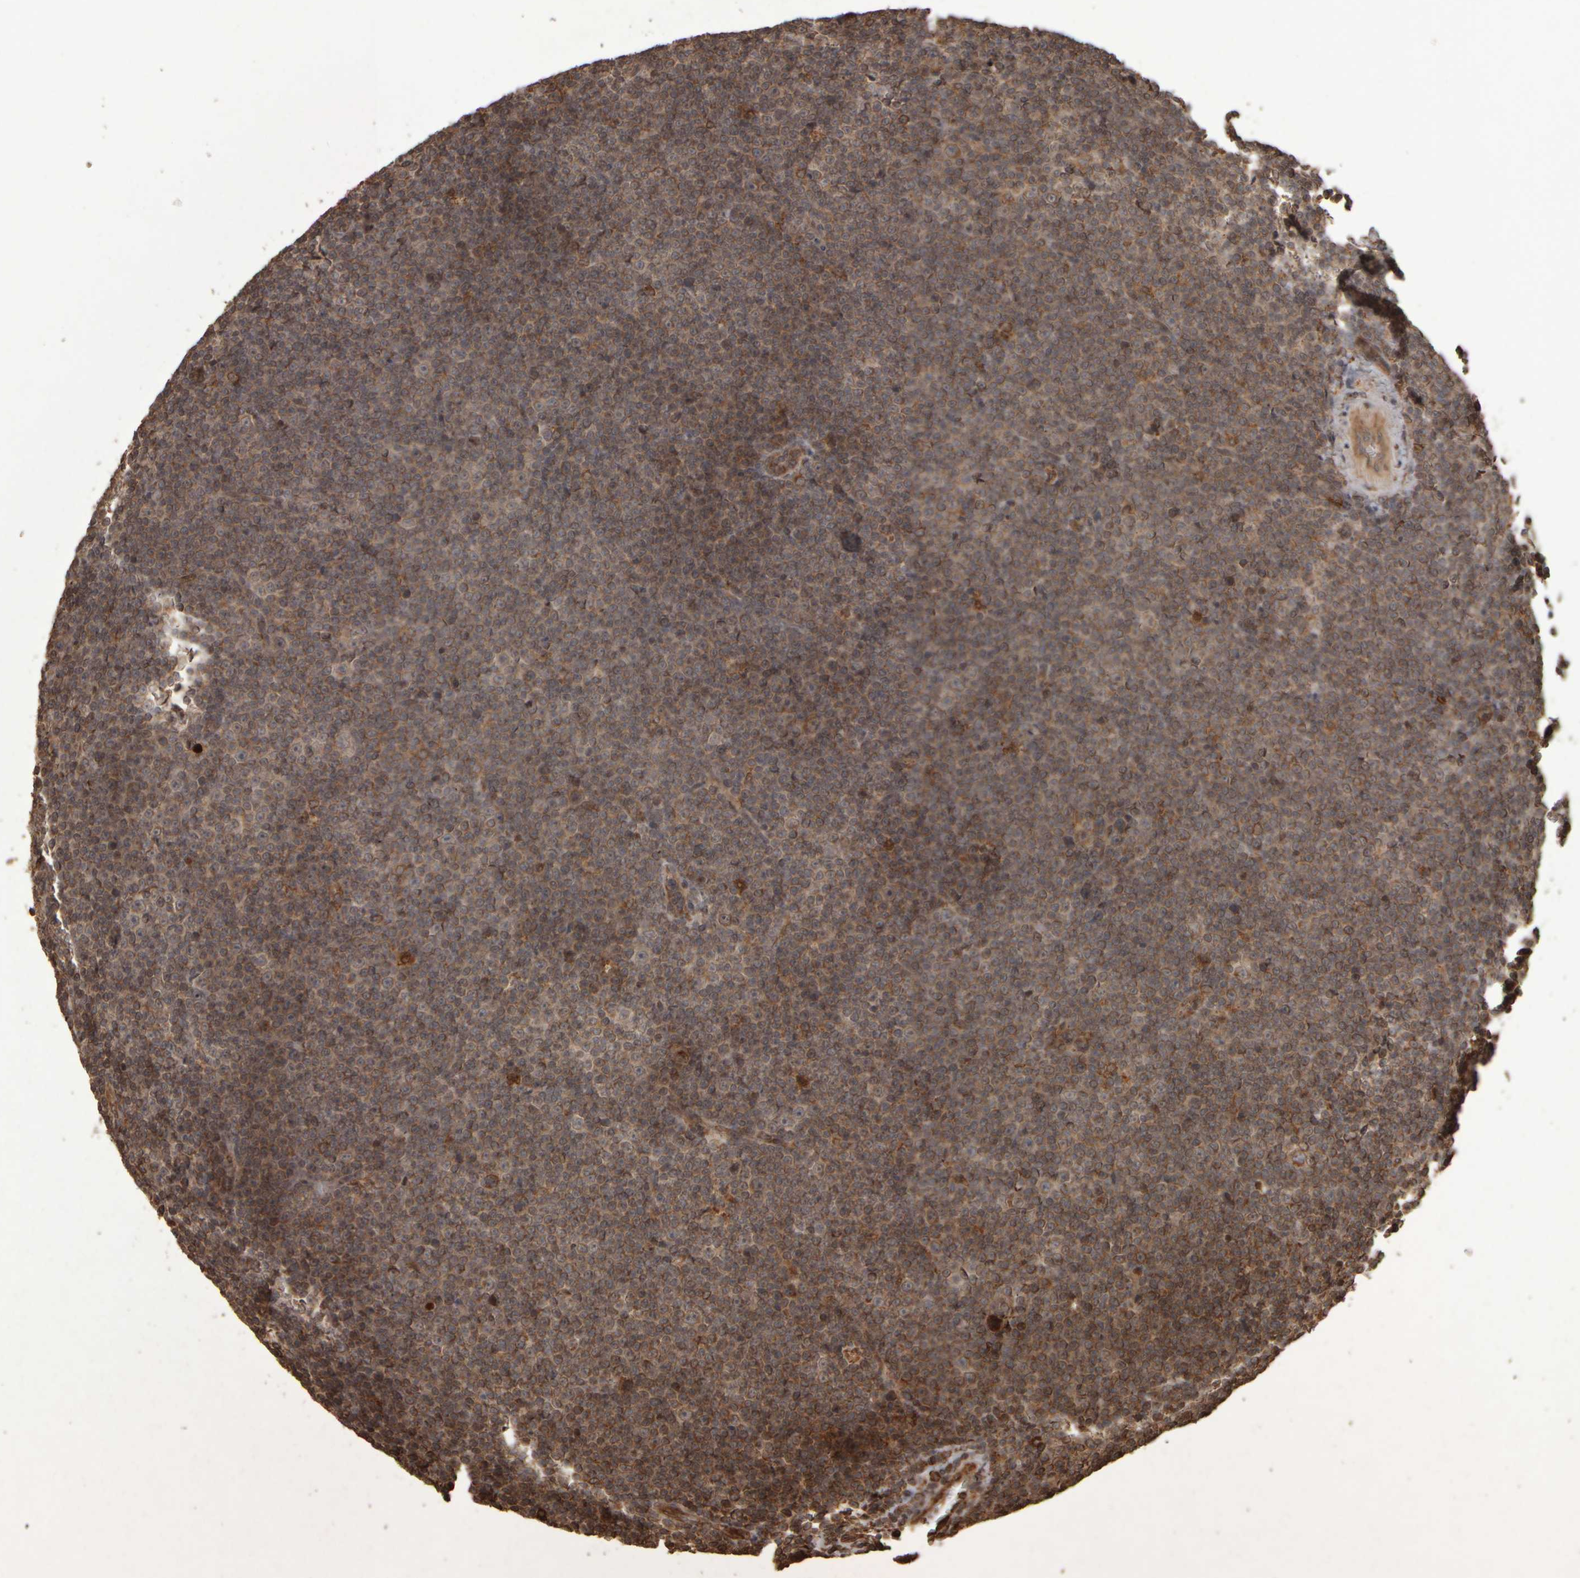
{"staining": {"intensity": "weak", "quantity": ">75%", "location": "cytoplasmic/membranous"}, "tissue": "lymphoma", "cell_type": "Tumor cells", "image_type": "cancer", "snomed": [{"axis": "morphology", "description": "Malignant lymphoma, non-Hodgkin's type, Low grade"}, {"axis": "topography", "description": "Lymph node"}], "caption": "Human lymphoma stained with a protein marker reveals weak staining in tumor cells.", "gene": "AGBL3", "patient": {"sex": "female", "age": 67}}